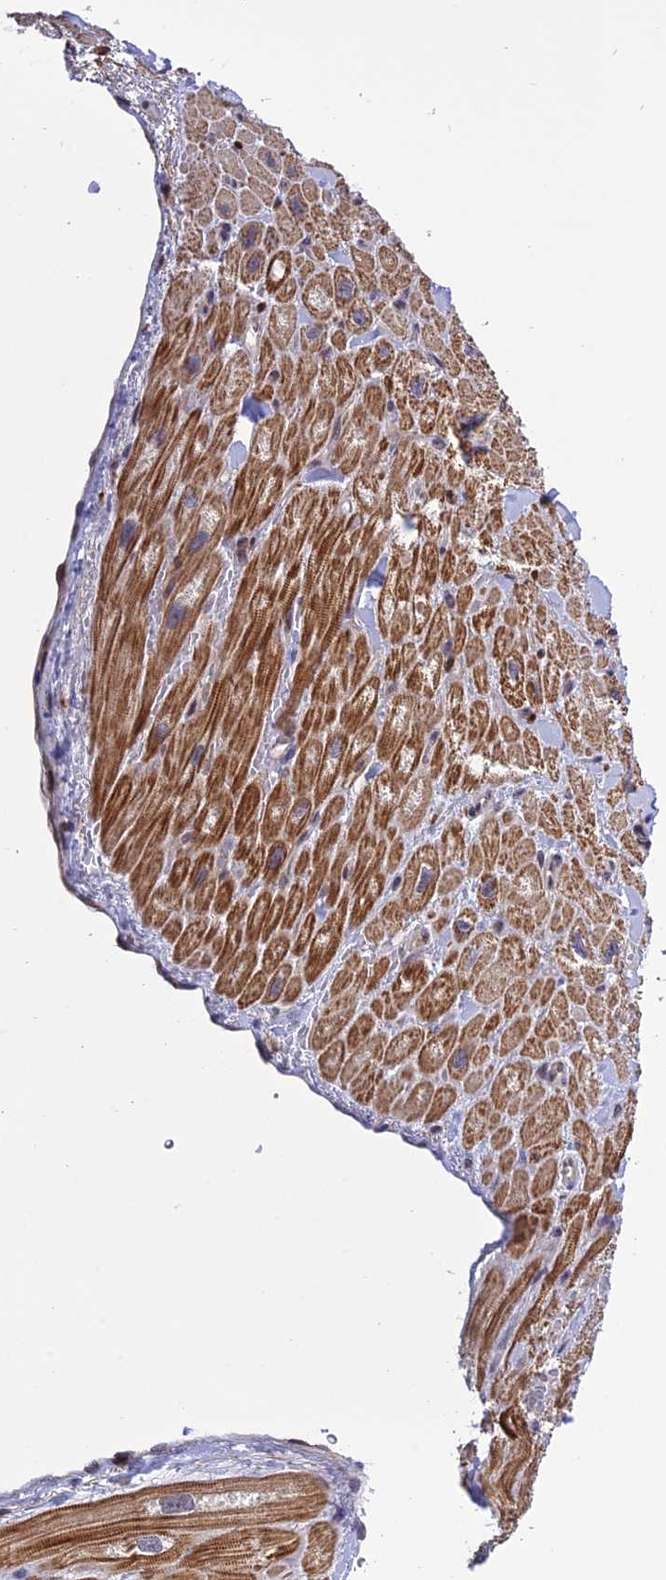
{"staining": {"intensity": "moderate", "quantity": "<25%", "location": "cytoplasmic/membranous"}, "tissue": "heart muscle", "cell_type": "Cardiomyocytes", "image_type": "normal", "snomed": [{"axis": "morphology", "description": "Normal tissue, NOS"}, {"axis": "topography", "description": "Heart"}], "caption": "Brown immunohistochemical staining in normal heart muscle demonstrates moderate cytoplasmic/membranous staining in approximately <25% of cardiomyocytes.", "gene": "MNS1", "patient": {"sex": "male", "age": 65}}